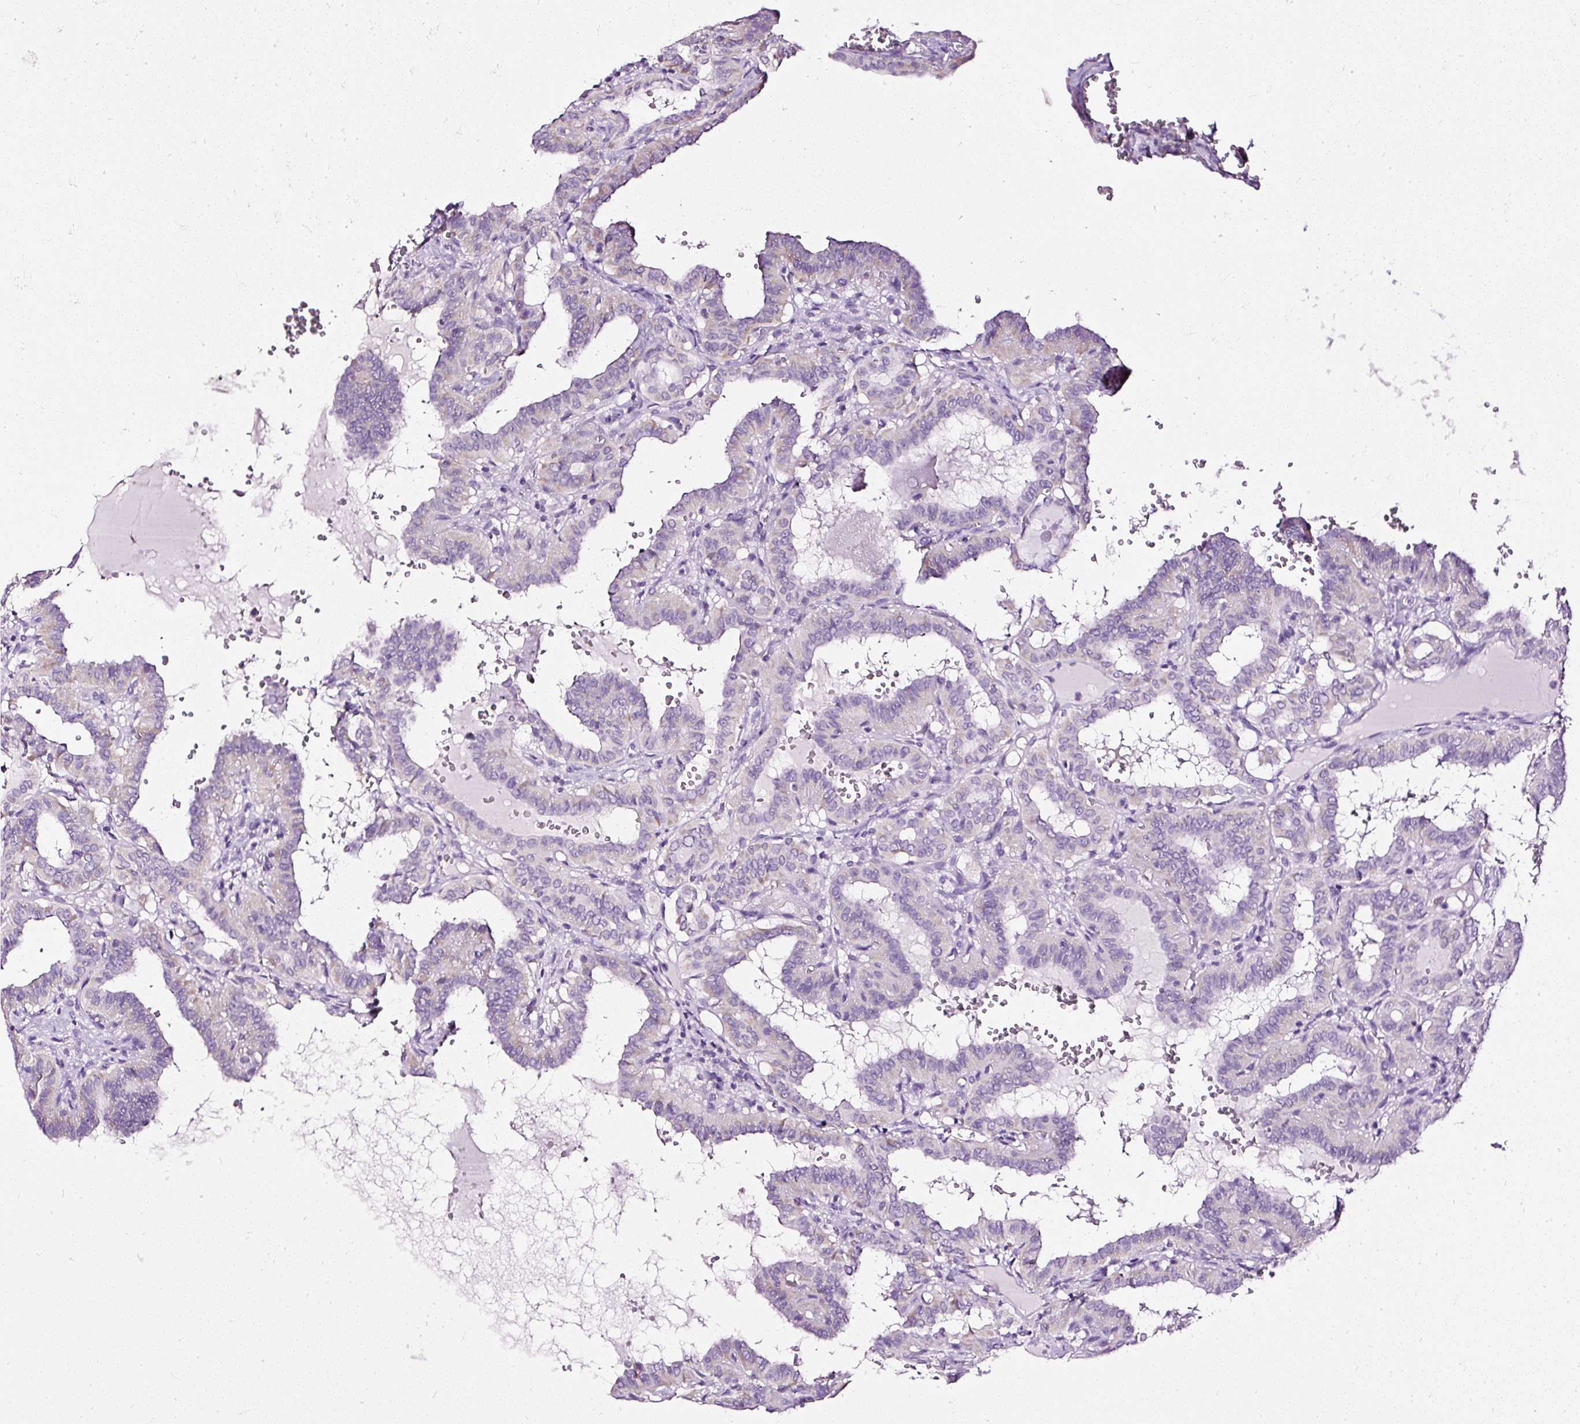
{"staining": {"intensity": "negative", "quantity": "none", "location": "none"}, "tissue": "thyroid cancer", "cell_type": "Tumor cells", "image_type": "cancer", "snomed": [{"axis": "morphology", "description": "Papillary adenocarcinoma, NOS"}, {"axis": "topography", "description": "Thyroid gland"}], "caption": "High magnification brightfield microscopy of papillary adenocarcinoma (thyroid) stained with DAB (3,3'-diaminobenzidine) (brown) and counterstained with hematoxylin (blue): tumor cells show no significant expression. The staining was performed using DAB to visualize the protein expression in brown, while the nuclei were stained in blue with hematoxylin (Magnification: 20x).", "gene": "ATP2A1", "patient": {"sex": "female", "age": 21}}